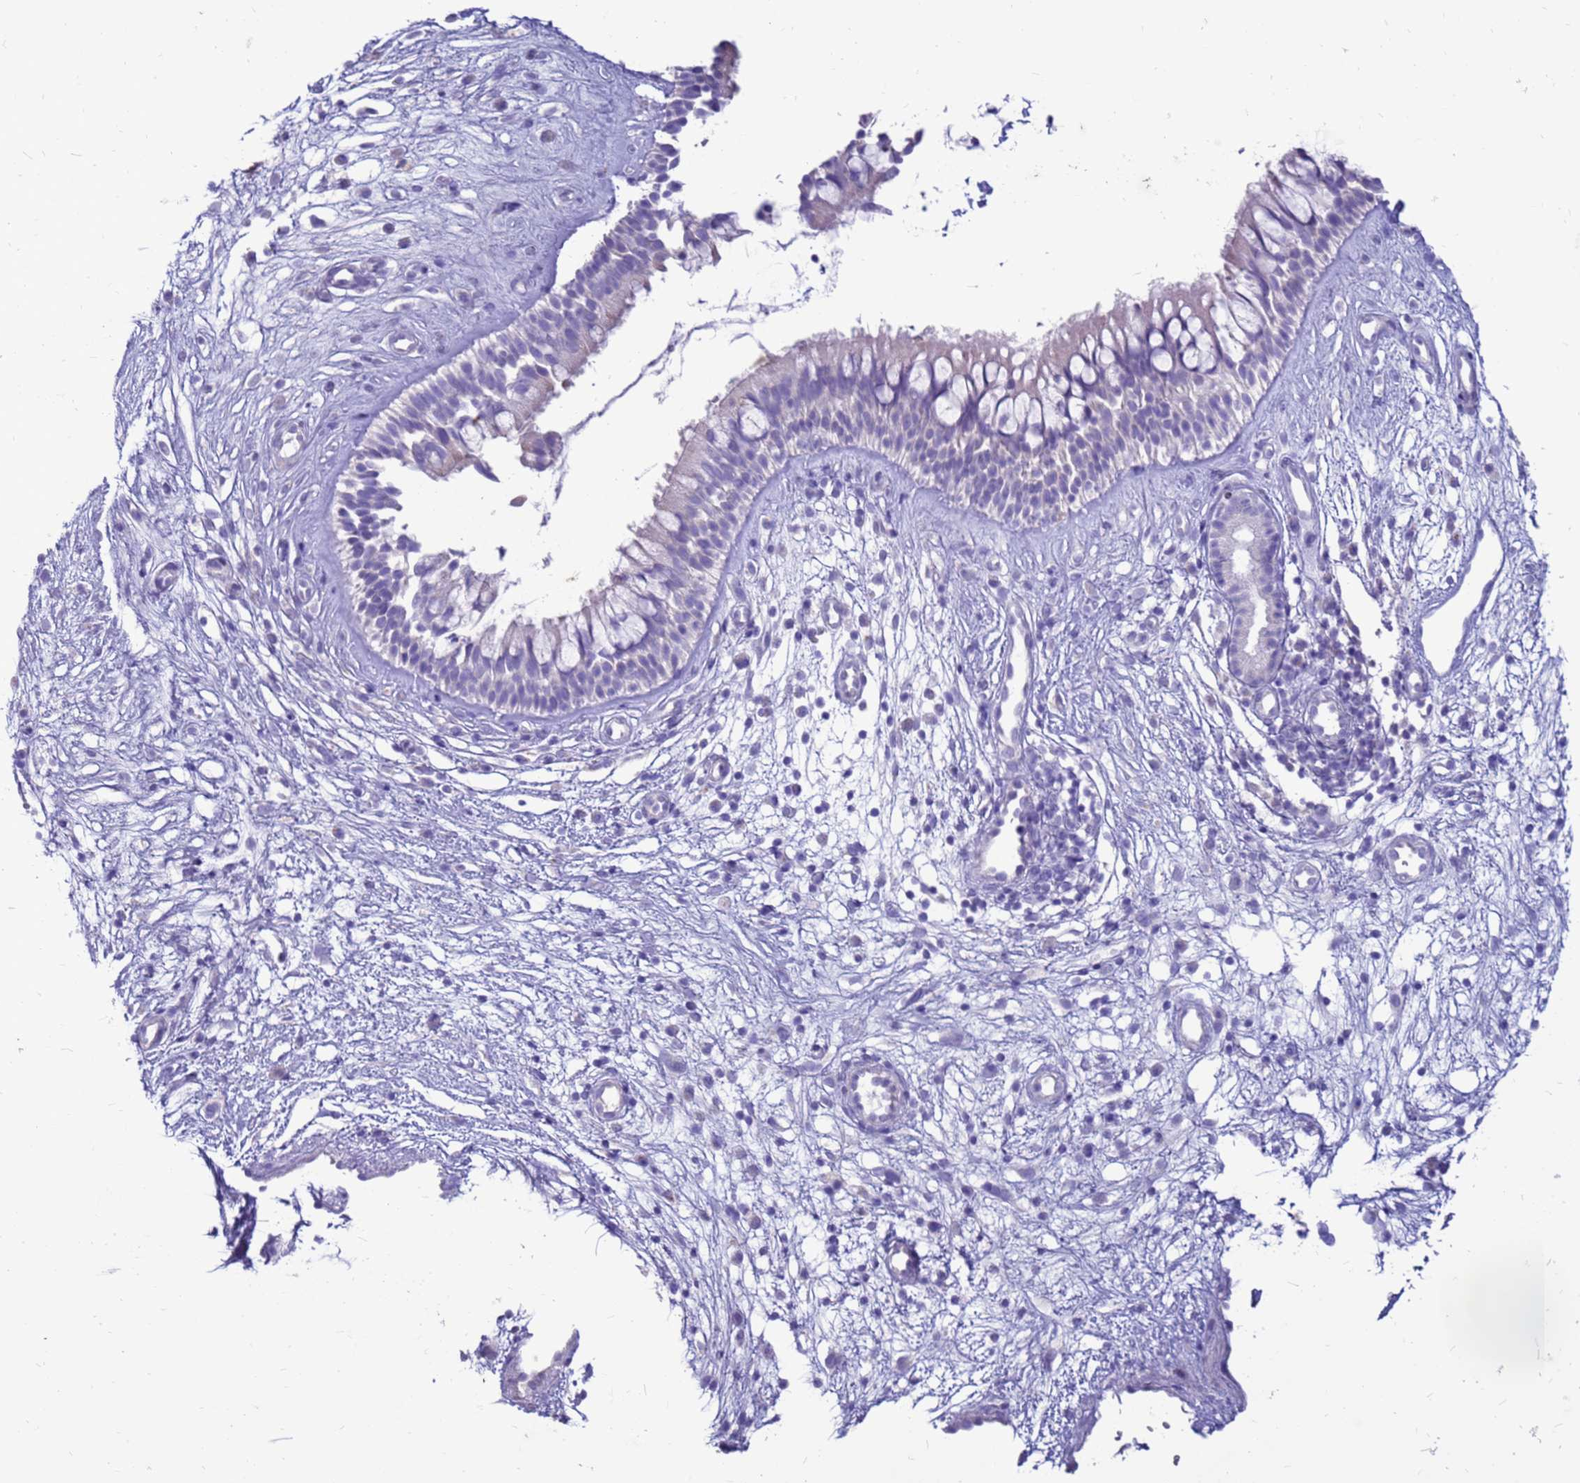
{"staining": {"intensity": "negative", "quantity": "none", "location": "none"}, "tissue": "nasopharynx", "cell_type": "Respiratory epithelial cells", "image_type": "normal", "snomed": [{"axis": "morphology", "description": "Normal tissue, NOS"}, {"axis": "topography", "description": "Nasopharynx"}], "caption": "A high-resolution histopathology image shows immunohistochemistry (IHC) staining of unremarkable nasopharynx, which demonstrates no significant expression in respiratory epithelial cells.", "gene": "PDE10A", "patient": {"sex": "male", "age": 32}}